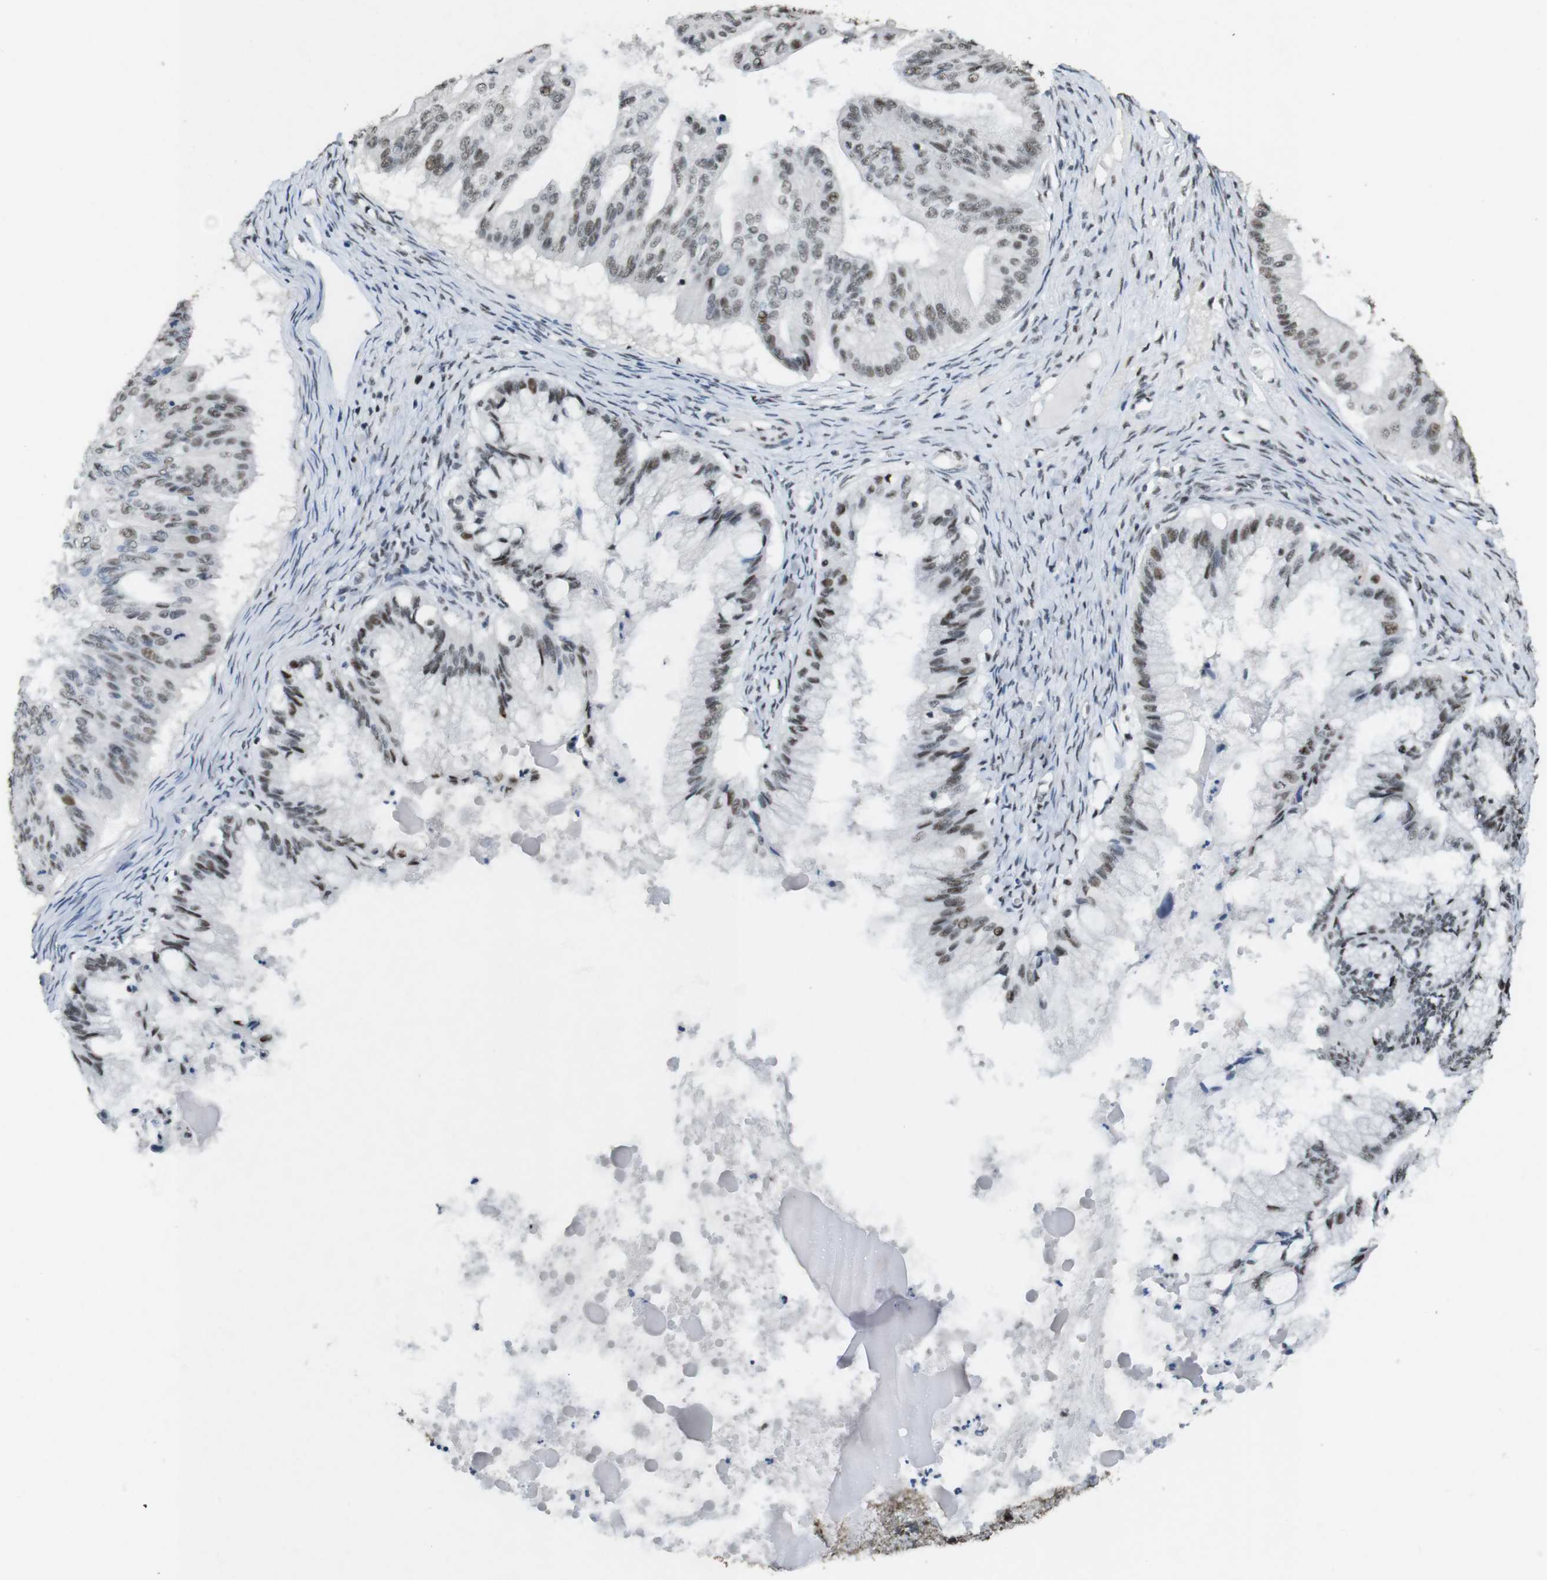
{"staining": {"intensity": "weak", "quantity": ">75%", "location": "nuclear"}, "tissue": "ovarian cancer", "cell_type": "Tumor cells", "image_type": "cancer", "snomed": [{"axis": "morphology", "description": "Cystadenocarcinoma, mucinous, NOS"}, {"axis": "topography", "description": "Ovary"}], "caption": "This histopathology image displays IHC staining of human mucinous cystadenocarcinoma (ovarian), with low weak nuclear positivity in approximately >75% of tumor cells.", "gene": "CSNK2B", "patient": {"sex": "female", "age": 57}}